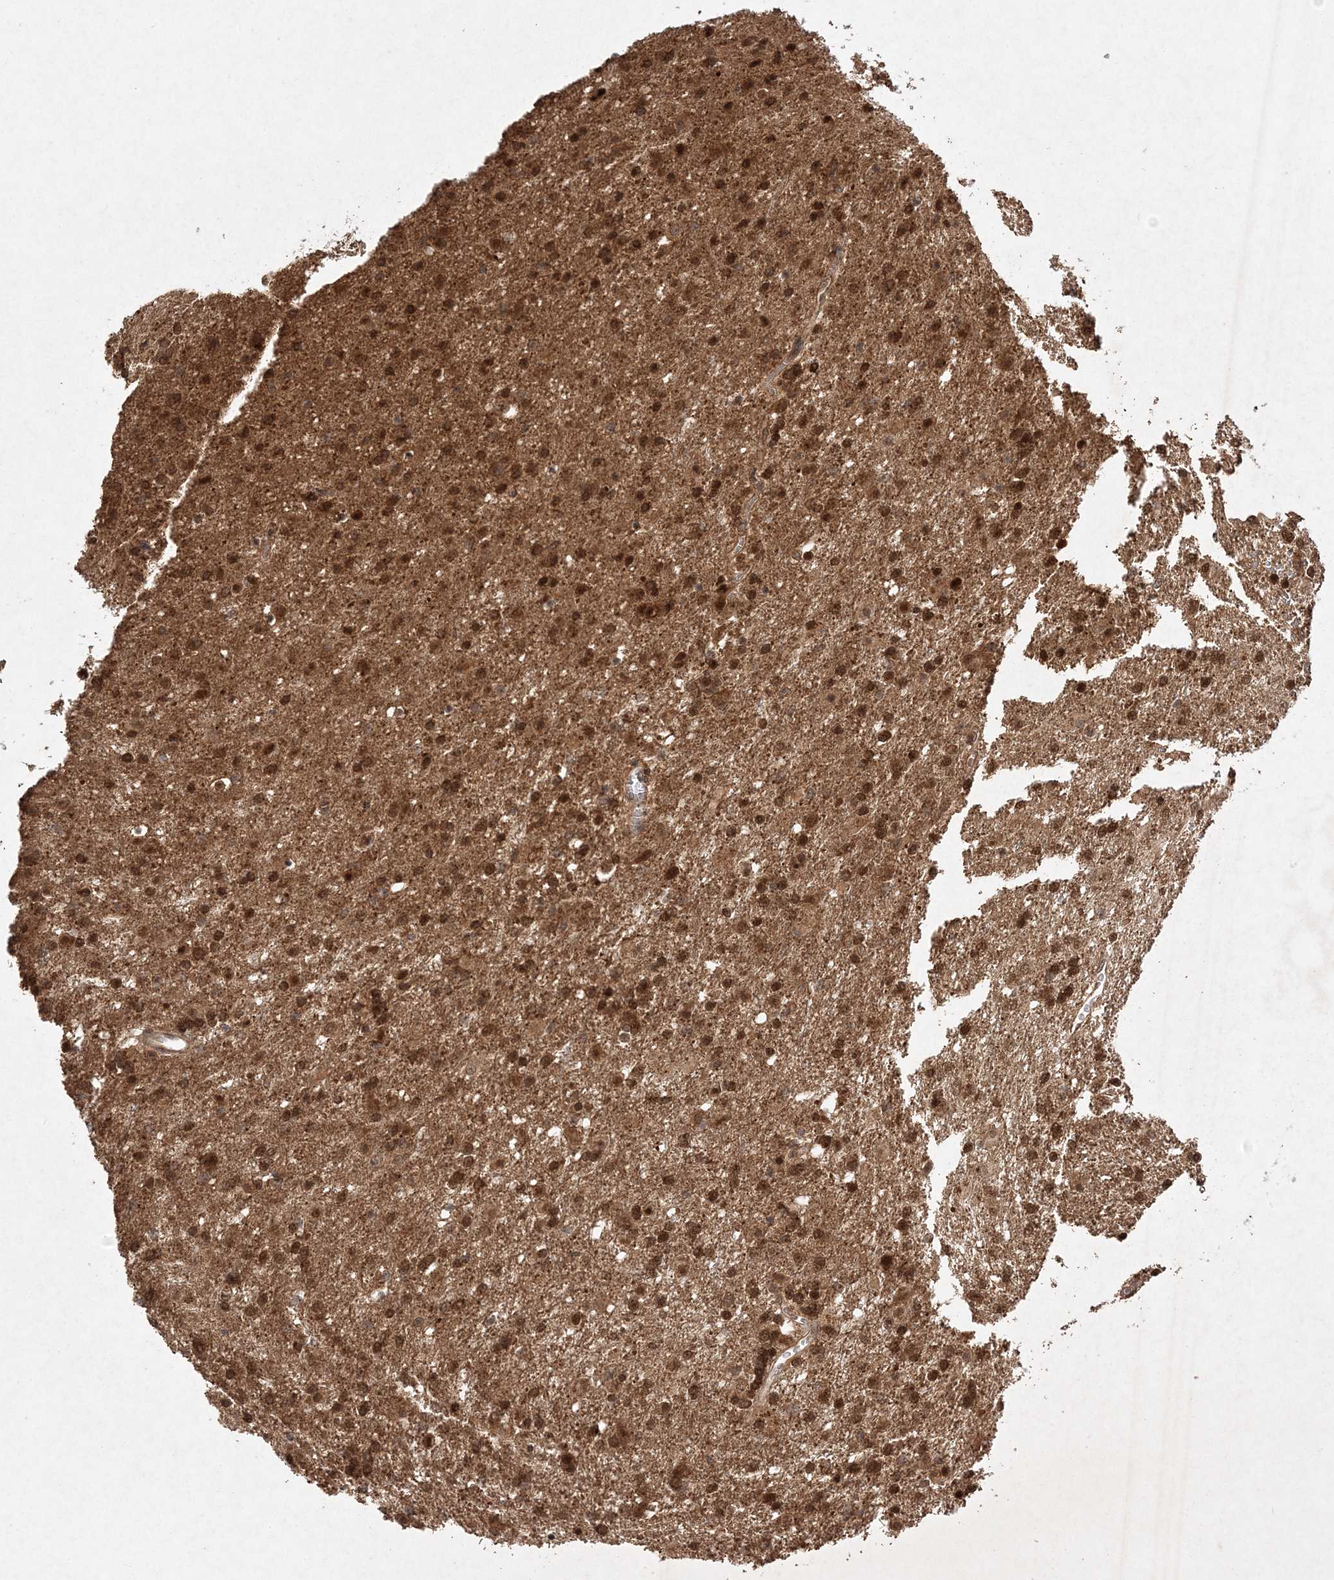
{"staining": {"intensity": "moderate", "quantity": ">75%", "location": "nuclear"}, "tissue": "glioma", "cell_type": "Tumor cells", "image_type": "cancer", "snomed": [{"axis": "morphology", "description": "Glioma, malignant, Low grade"}, {"axis": "topography", "description": "Brain"}], "caption": "Brown immunohistochemical staining in malignant low-grade glioma exhibits moderate nuclear positivity in approximately >75% of tumor cells.", "gene": "NIF3L1", "patient": {"sex": "male", "age": 65}}